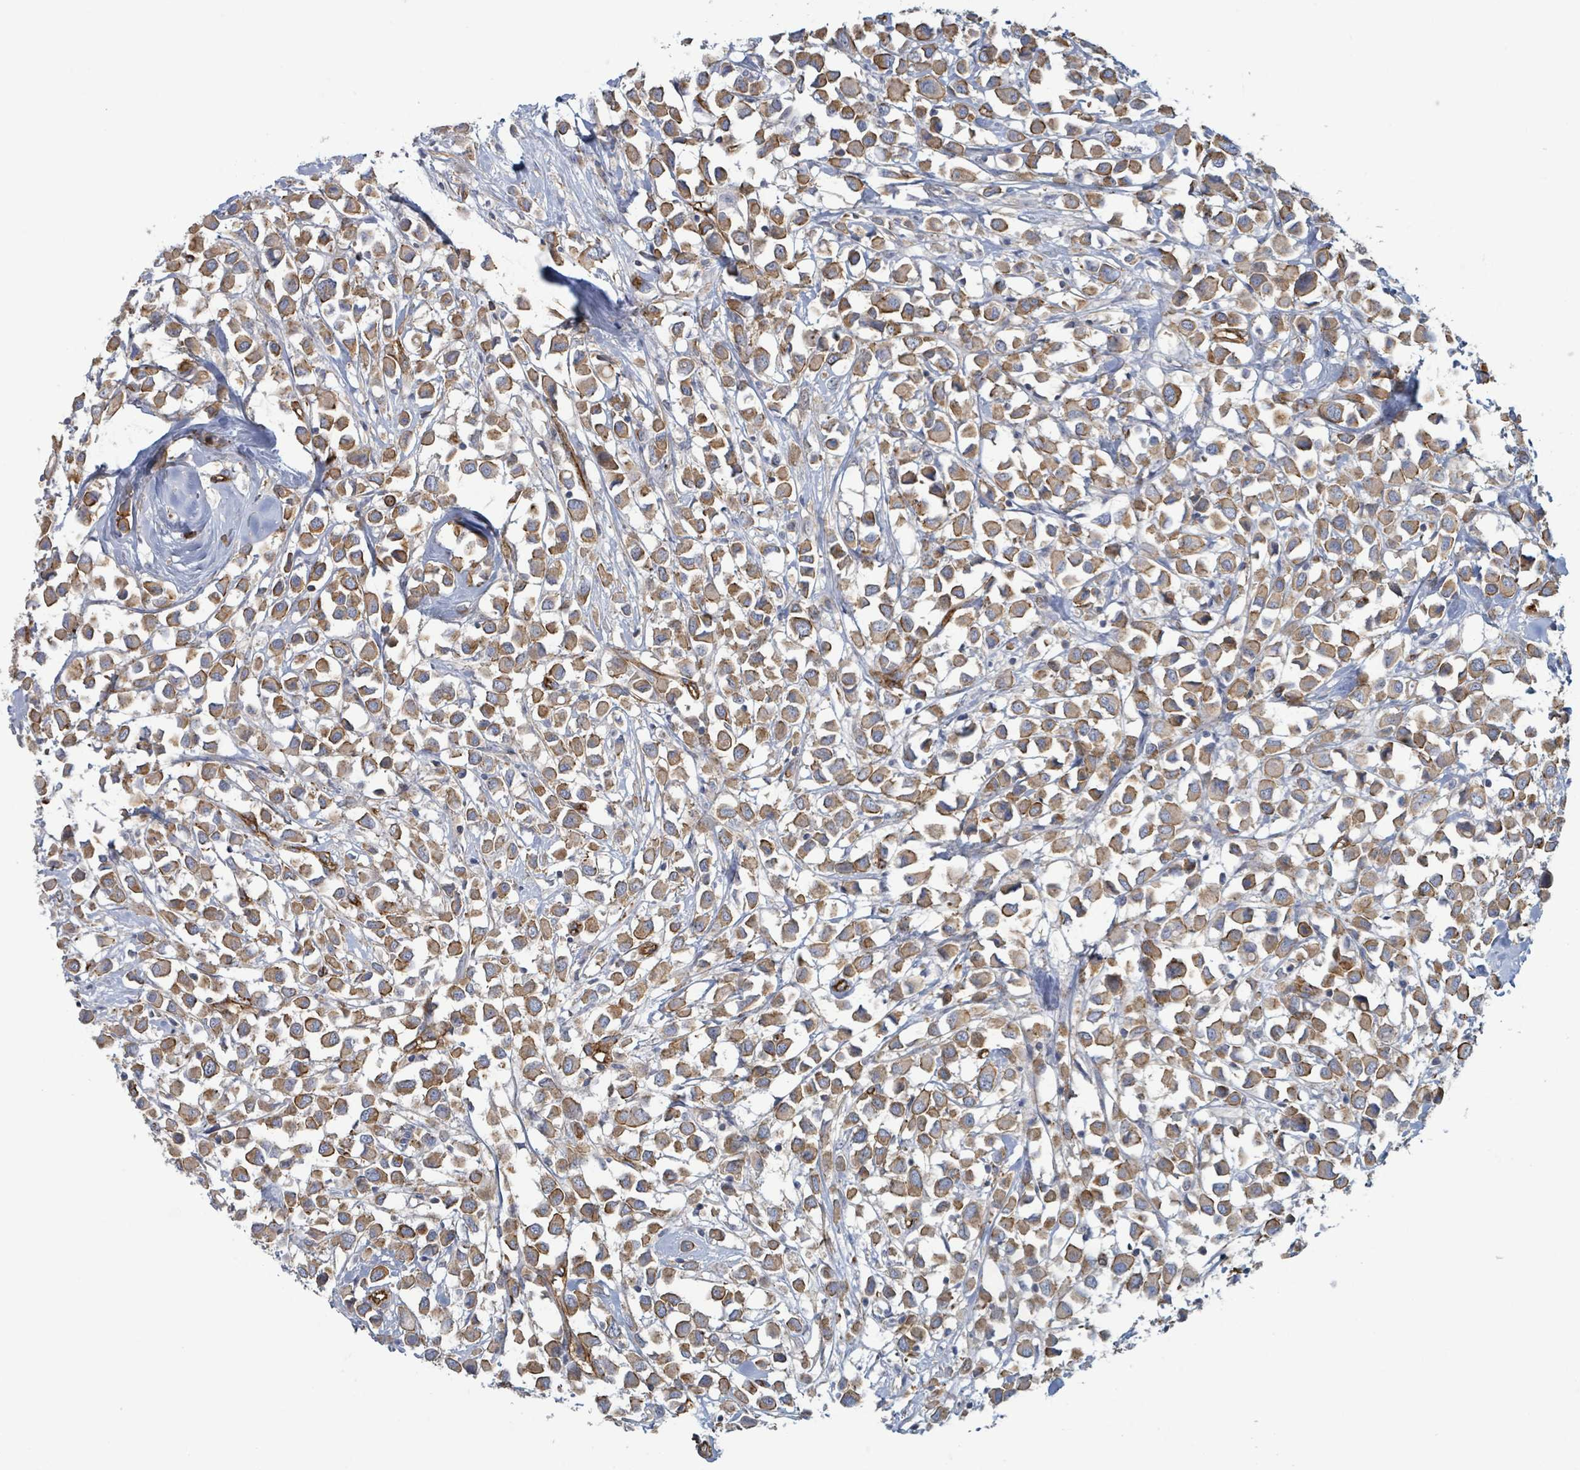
{"staining": {"intensity": "moderate", "quantity": ">75%", "location": "cytoplasmic/membranous"}, "tissue": "breast cancer", "cell_type": "Tumor cells", "image_type": "cancer", "snomed": [{"axis": "morphology", "description": "Duct carcinoma"}, {"axis": "topography", "description": "Breast"}], "caption": "Human breast cancer (intraductal carcinoma) stained with a brown dye demonstrates moderate cytoplasmic/membranous positive staining in approximately >75% of tumor cells.", "gene": "LDOC1", "patient": {"sex": "female", "age": 61}}